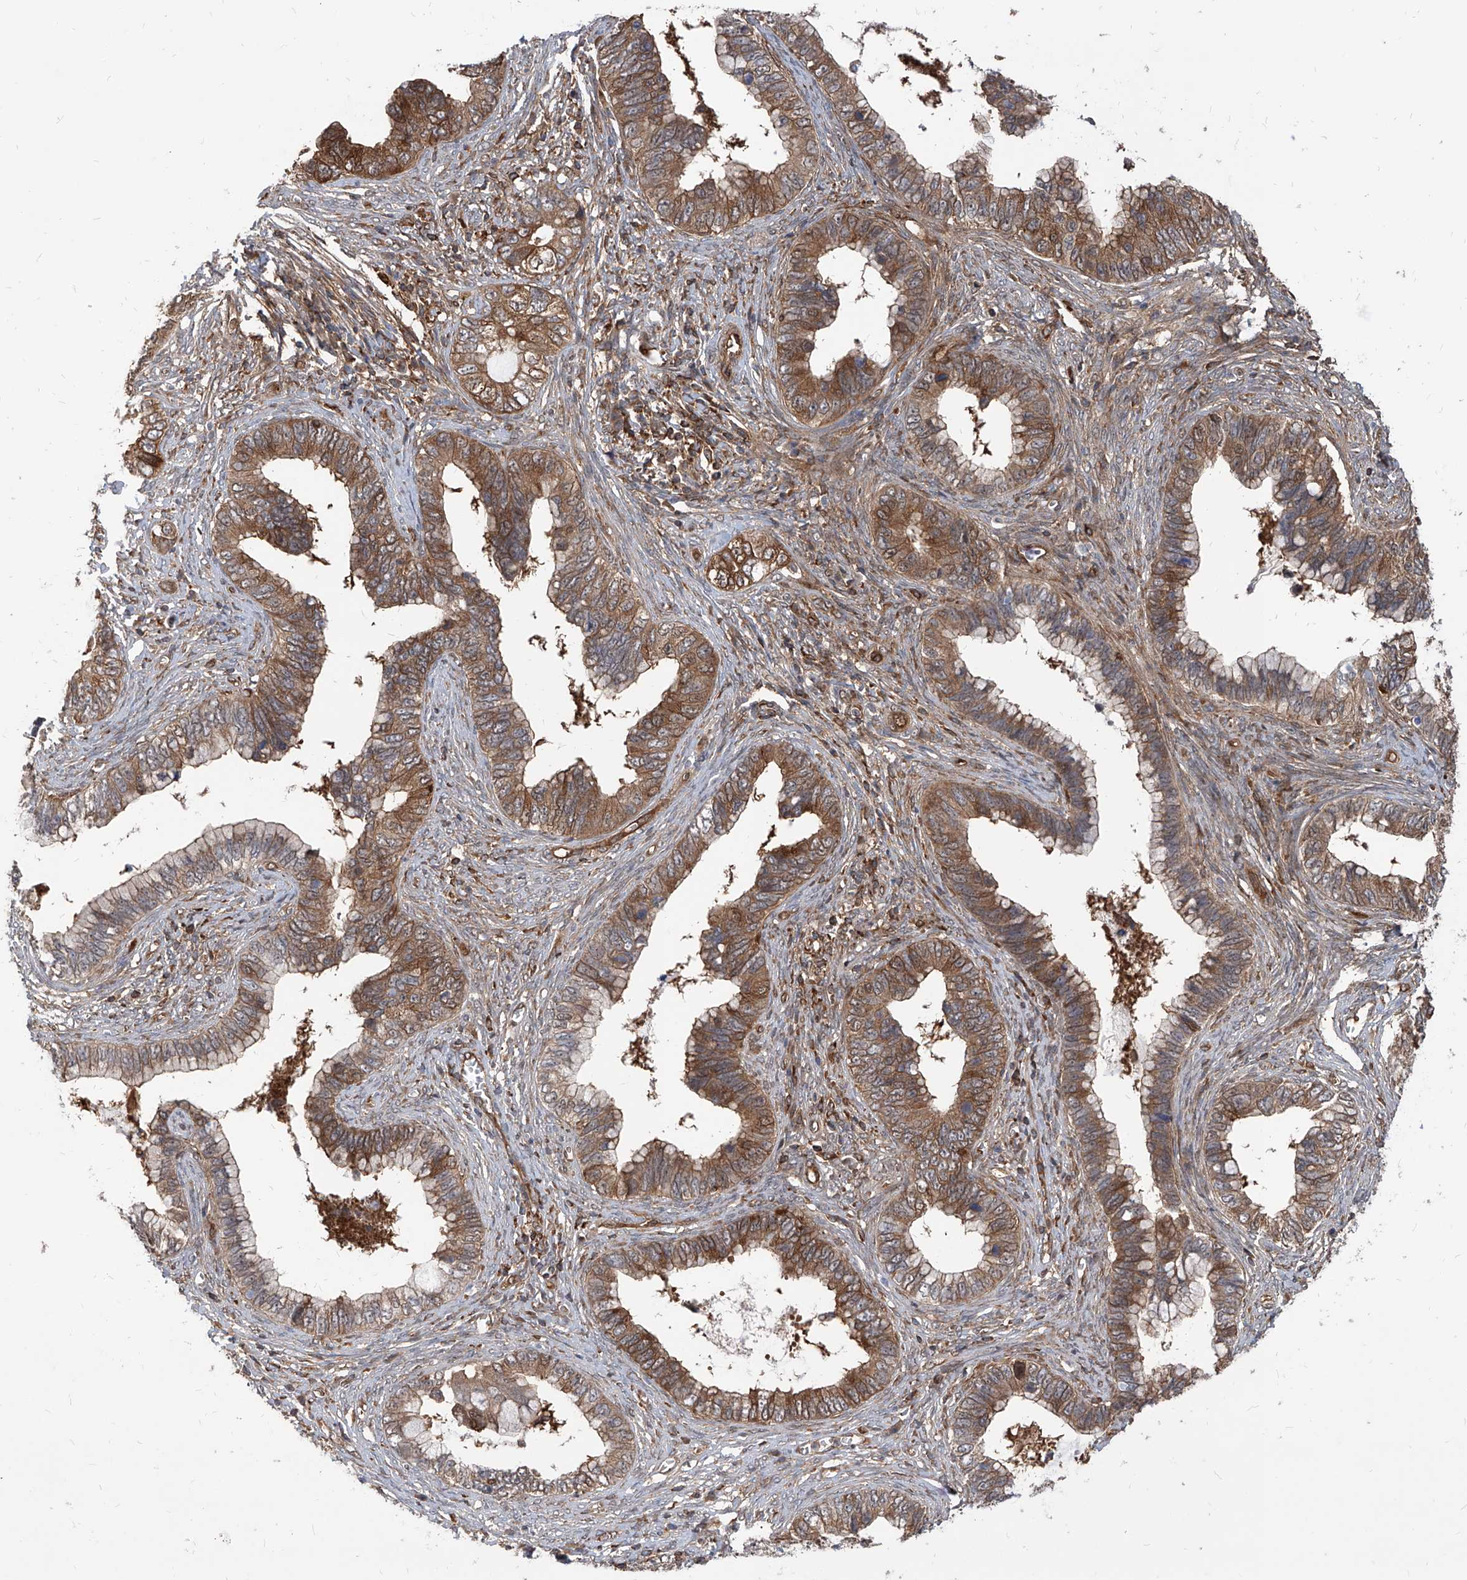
{"staining": {"intensity": "moderate", "quantity": ">75%", "location": "cytoplasmic/membranous"}, "tissue": "cervical cancer", "cell_type": "Tumor cells", "image_type": "cancer", "snomed": [{"axis": "morphology", "description": "Adenocarcinoma, NOS"}, {"axis": "topography", "description": "Cervix"}], "caption": "Cervical cancer (adenocarcinoma) tissue reveals moderate cytoplasmic/membranous staining in approximately >75% of tumor cells, visualized by immunohistochemistry. The protein is stained brown, and the nuclei are stained in blue (DAB IHC with brightfield microscopy, high magnification).", "gene": "MAGED2", "patient": {"sex": "female", "age": 44}}